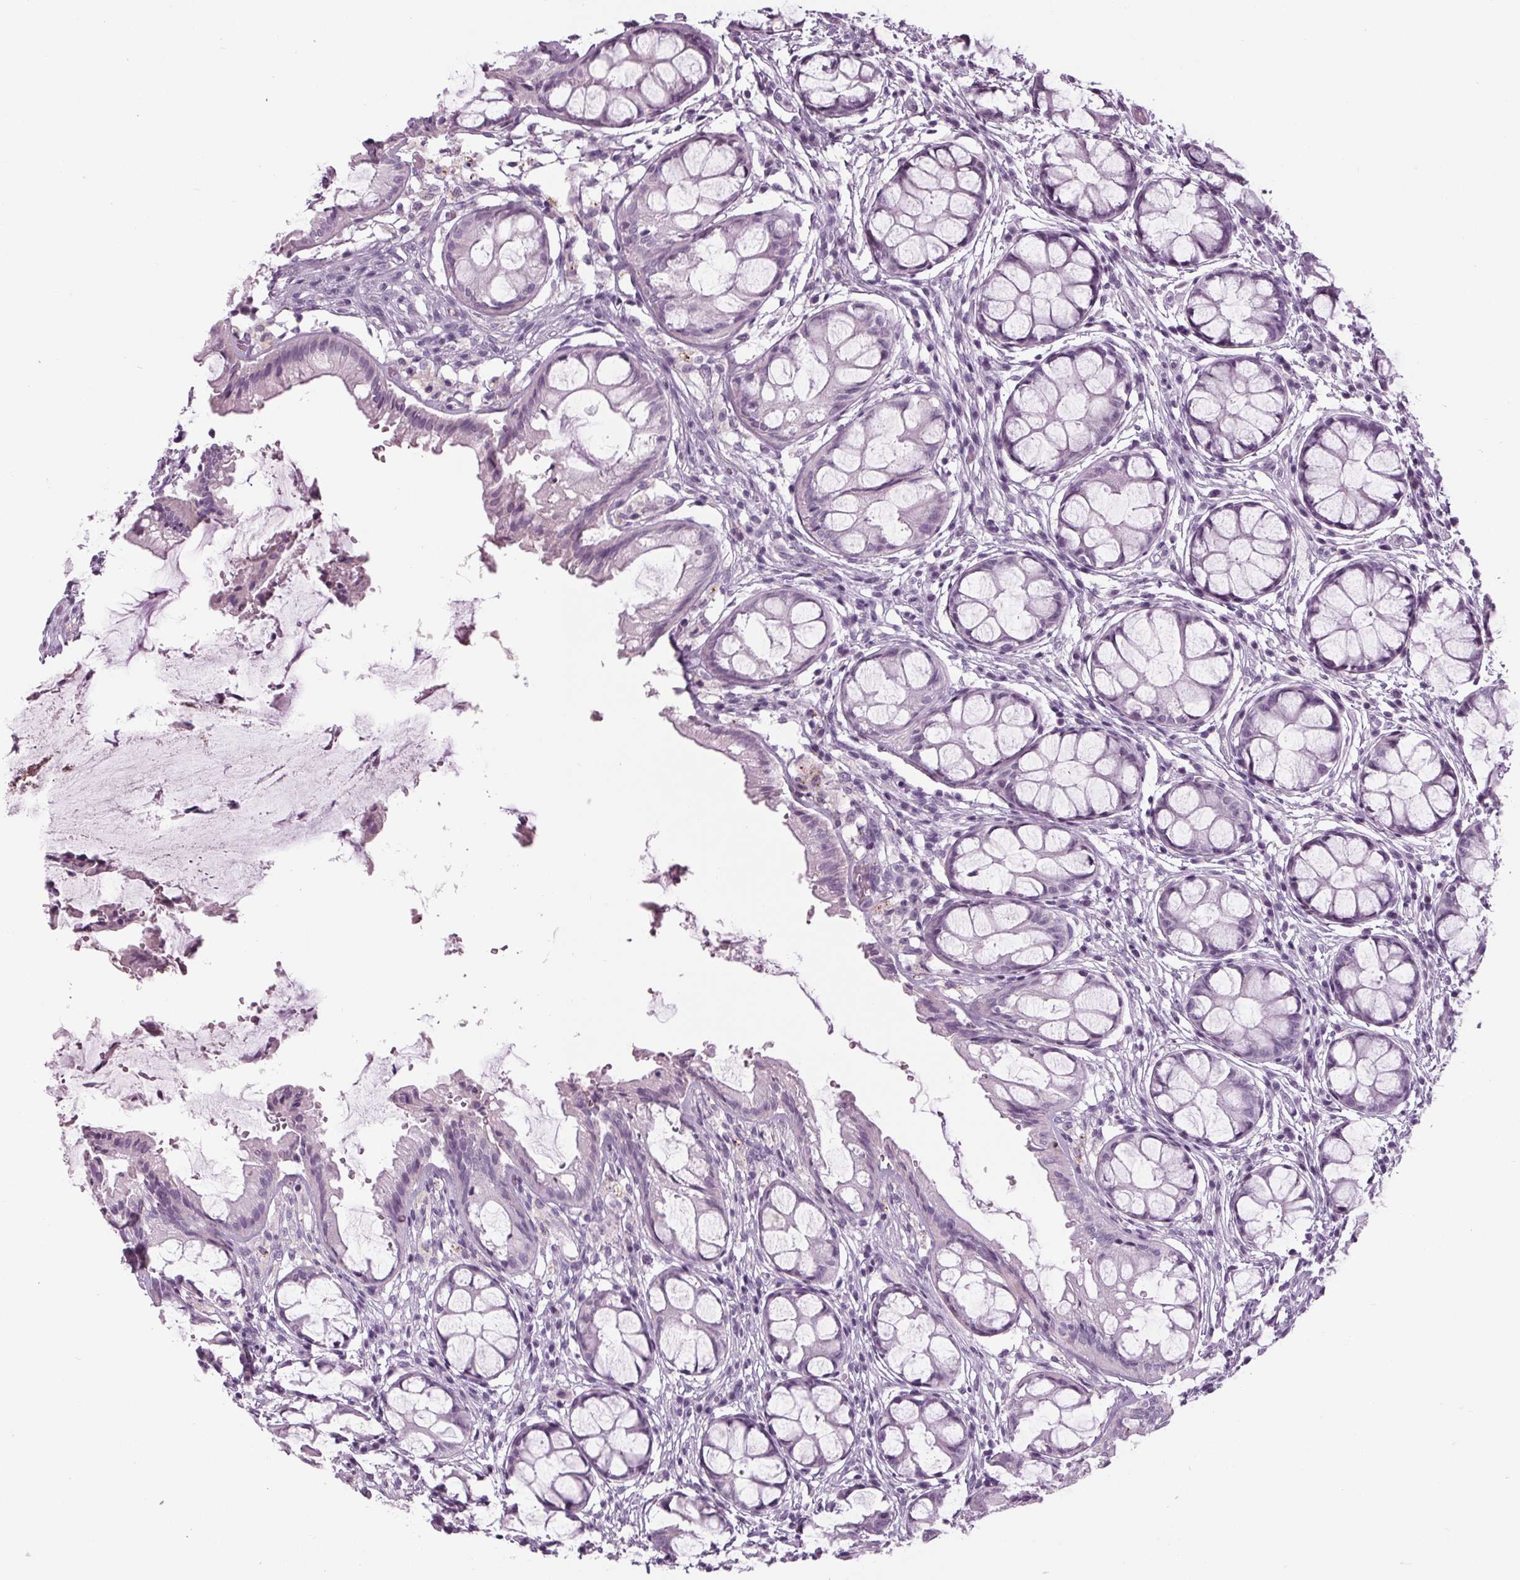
{"staining": {"intensity": "negative", "quantity": "none", "location": "none"}, "tissue": "rectum", "cell_type": "Glandular cells", "image_type": "normal", "snomed": [{"axis": "morphology", "description": "Normal tissue, NOS"}, {"axis": "topography", "description": "Rectum"}], "caption": "Immunohistochemistry of normal human rectum displays no staining in glandular cells.", "gene": "CYP3A43", "patient": {"sex": "female", "age": 62}}